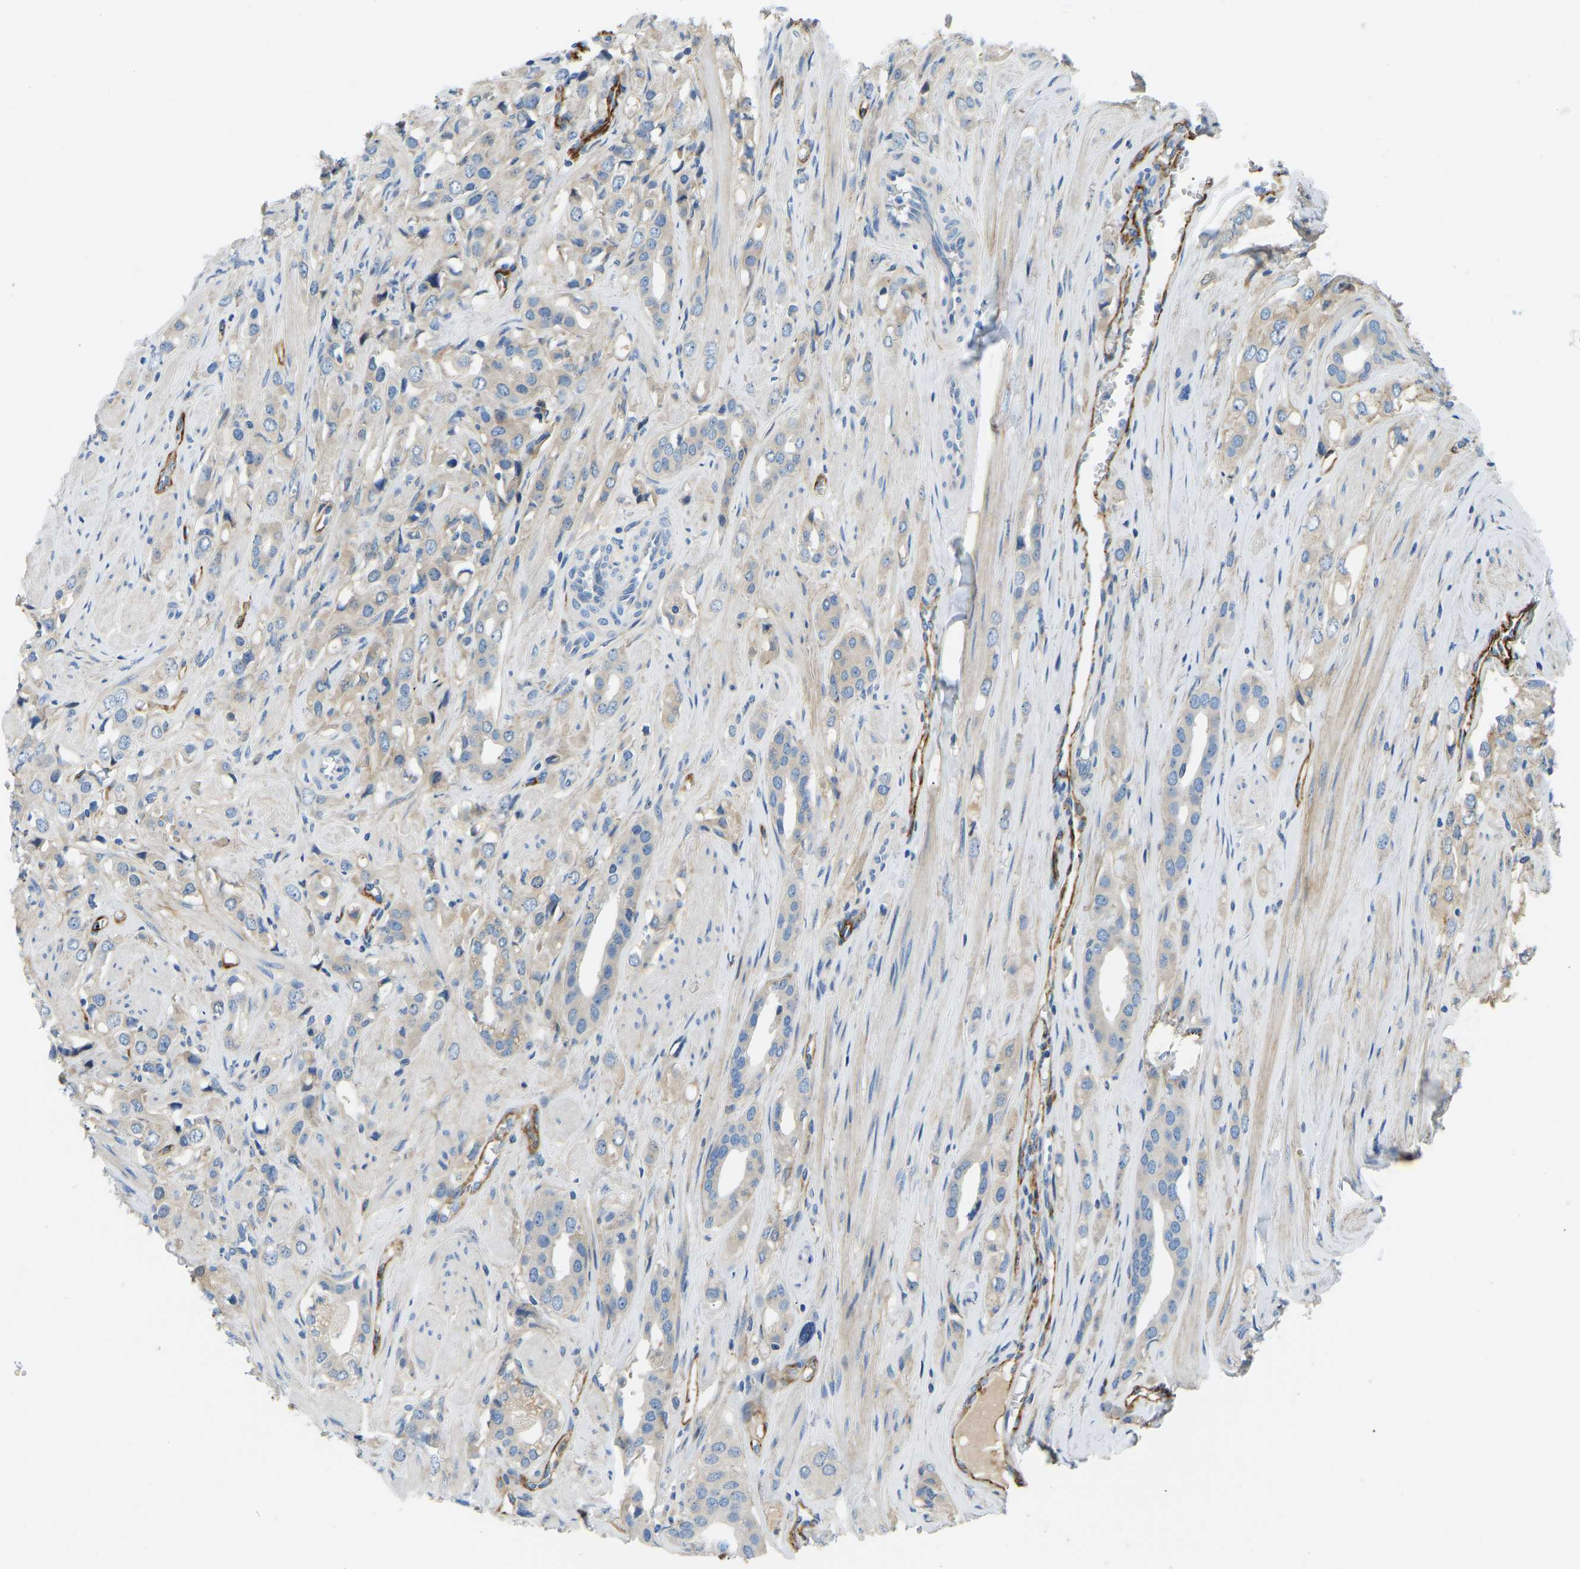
{"staining": {"intensity": "negative", "quantity": "none", "location": "none"}, "tissue": "prostate cancer", "cell_type": "Tumor cells", "image_type": "cancer", "snomed": [{"axis": "morphology", "description": "Adenocarcinoma, High grade"}, {"axis": "topography", "description": "Prostate"}], "caption": "Immunohistochemistry (IHC) photomicrograph of prostate high-grade adenocarcinoma stained for a protein (brown), which reveals no expression in tumor cells. (IHC, brightfield microscopy, high magnification).", "gene": "COL15A1", "patient": {"sex": "male", "age": 52}}